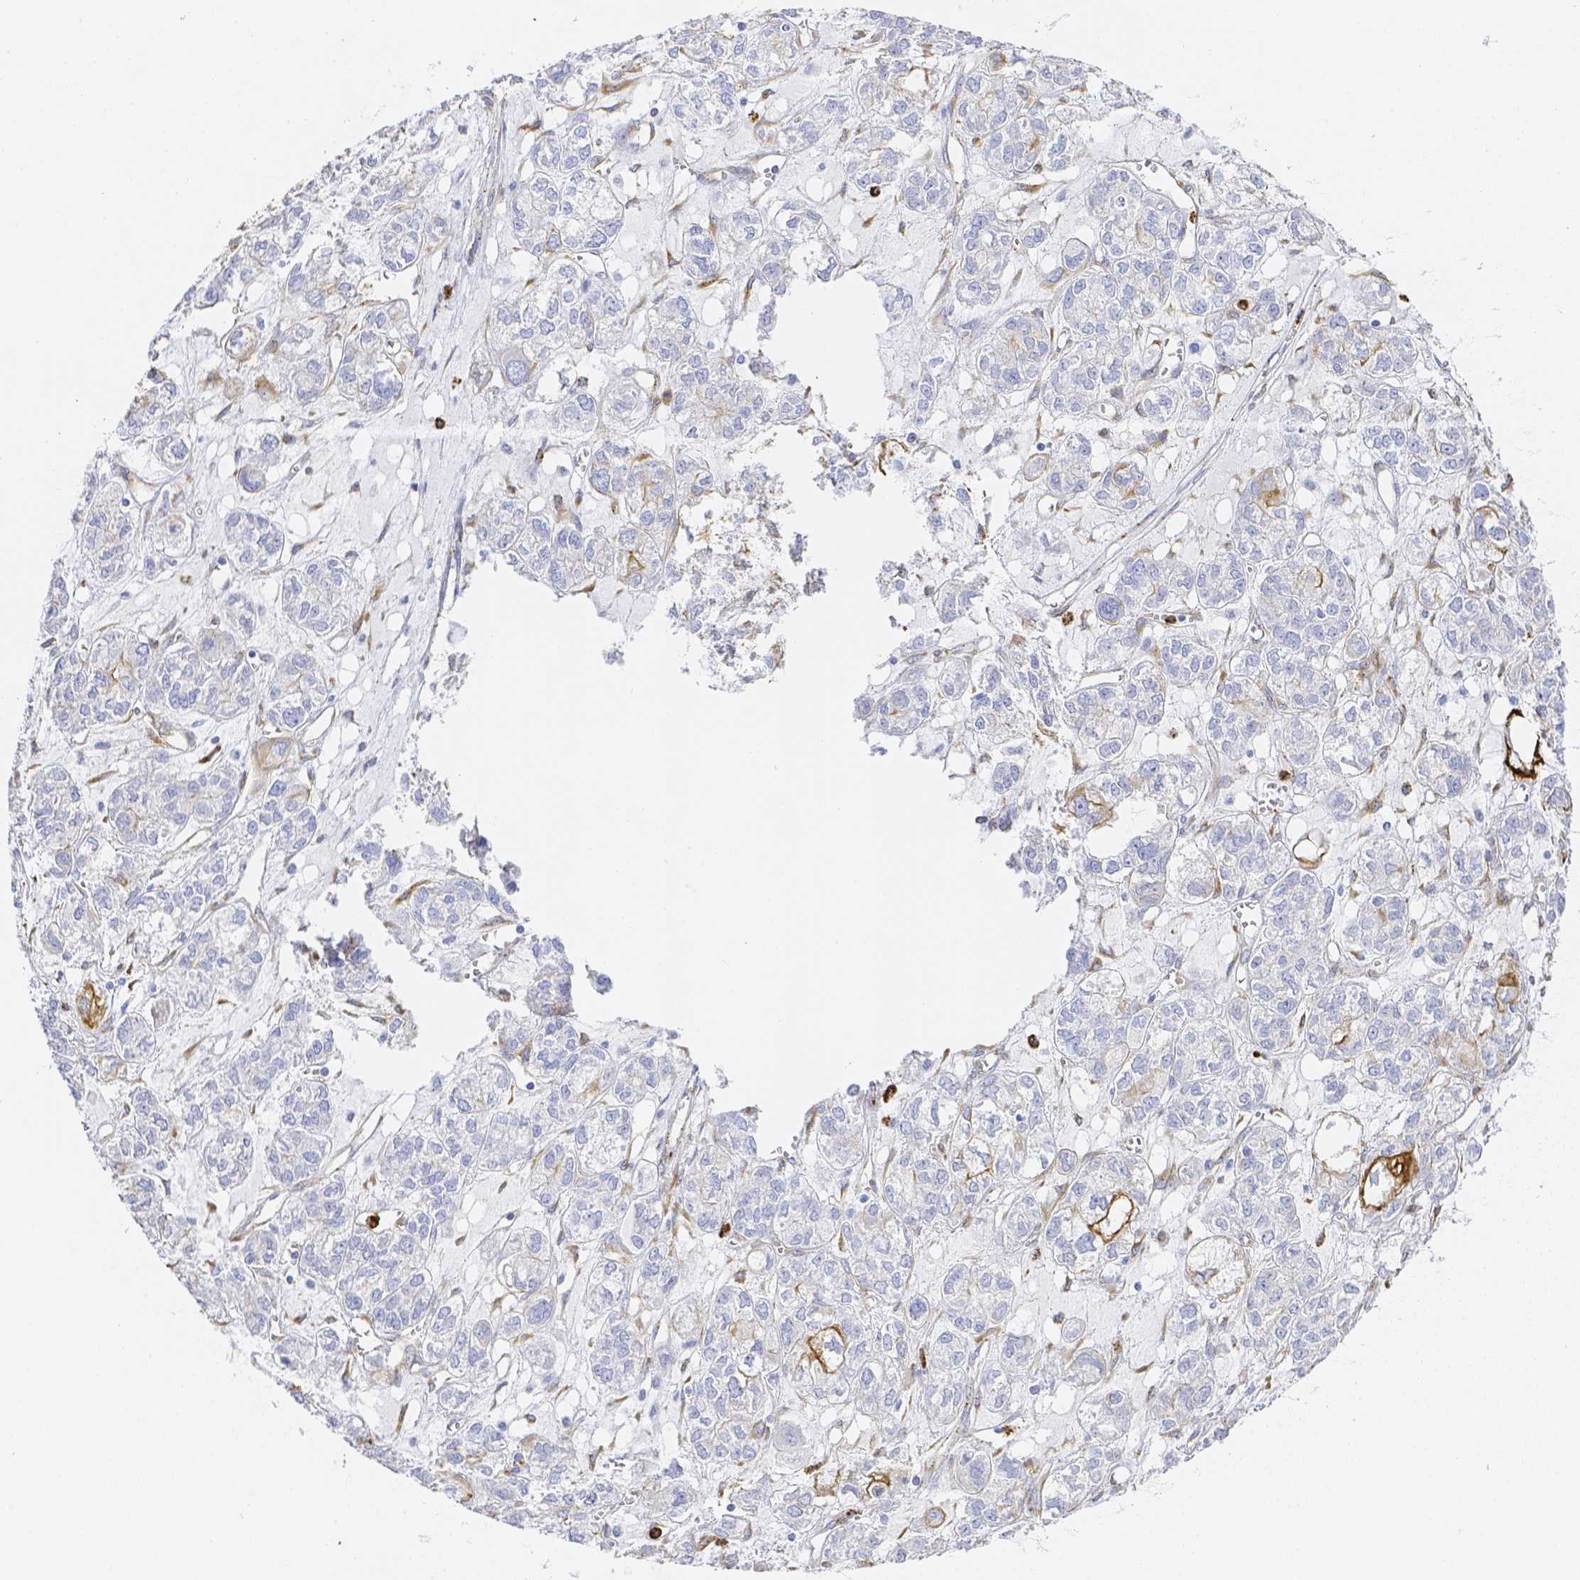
{"staining": {"intensity": "moderate", "quantity": "<25%", "location": "cytoplasmic/membranous"}, "tissue": "ovarian cancer", "cell_type": "Tumor cells", "image_type": "cancer", "snomed": [{"axis": "morphology", "description": "Carcinoma, endometroid"}, {"axis": "topography", "description": "Ovary"}], "caption": "Tumor cells exhibit low levels of moderate cytoplasmic/membranous staining in approximately <25% of cells in ovarian cancer. (DAB IHC with brightfield microscopy, high magnification).", "gene": "SMURF1", "patient": {"sex": "female", "age": 64}}